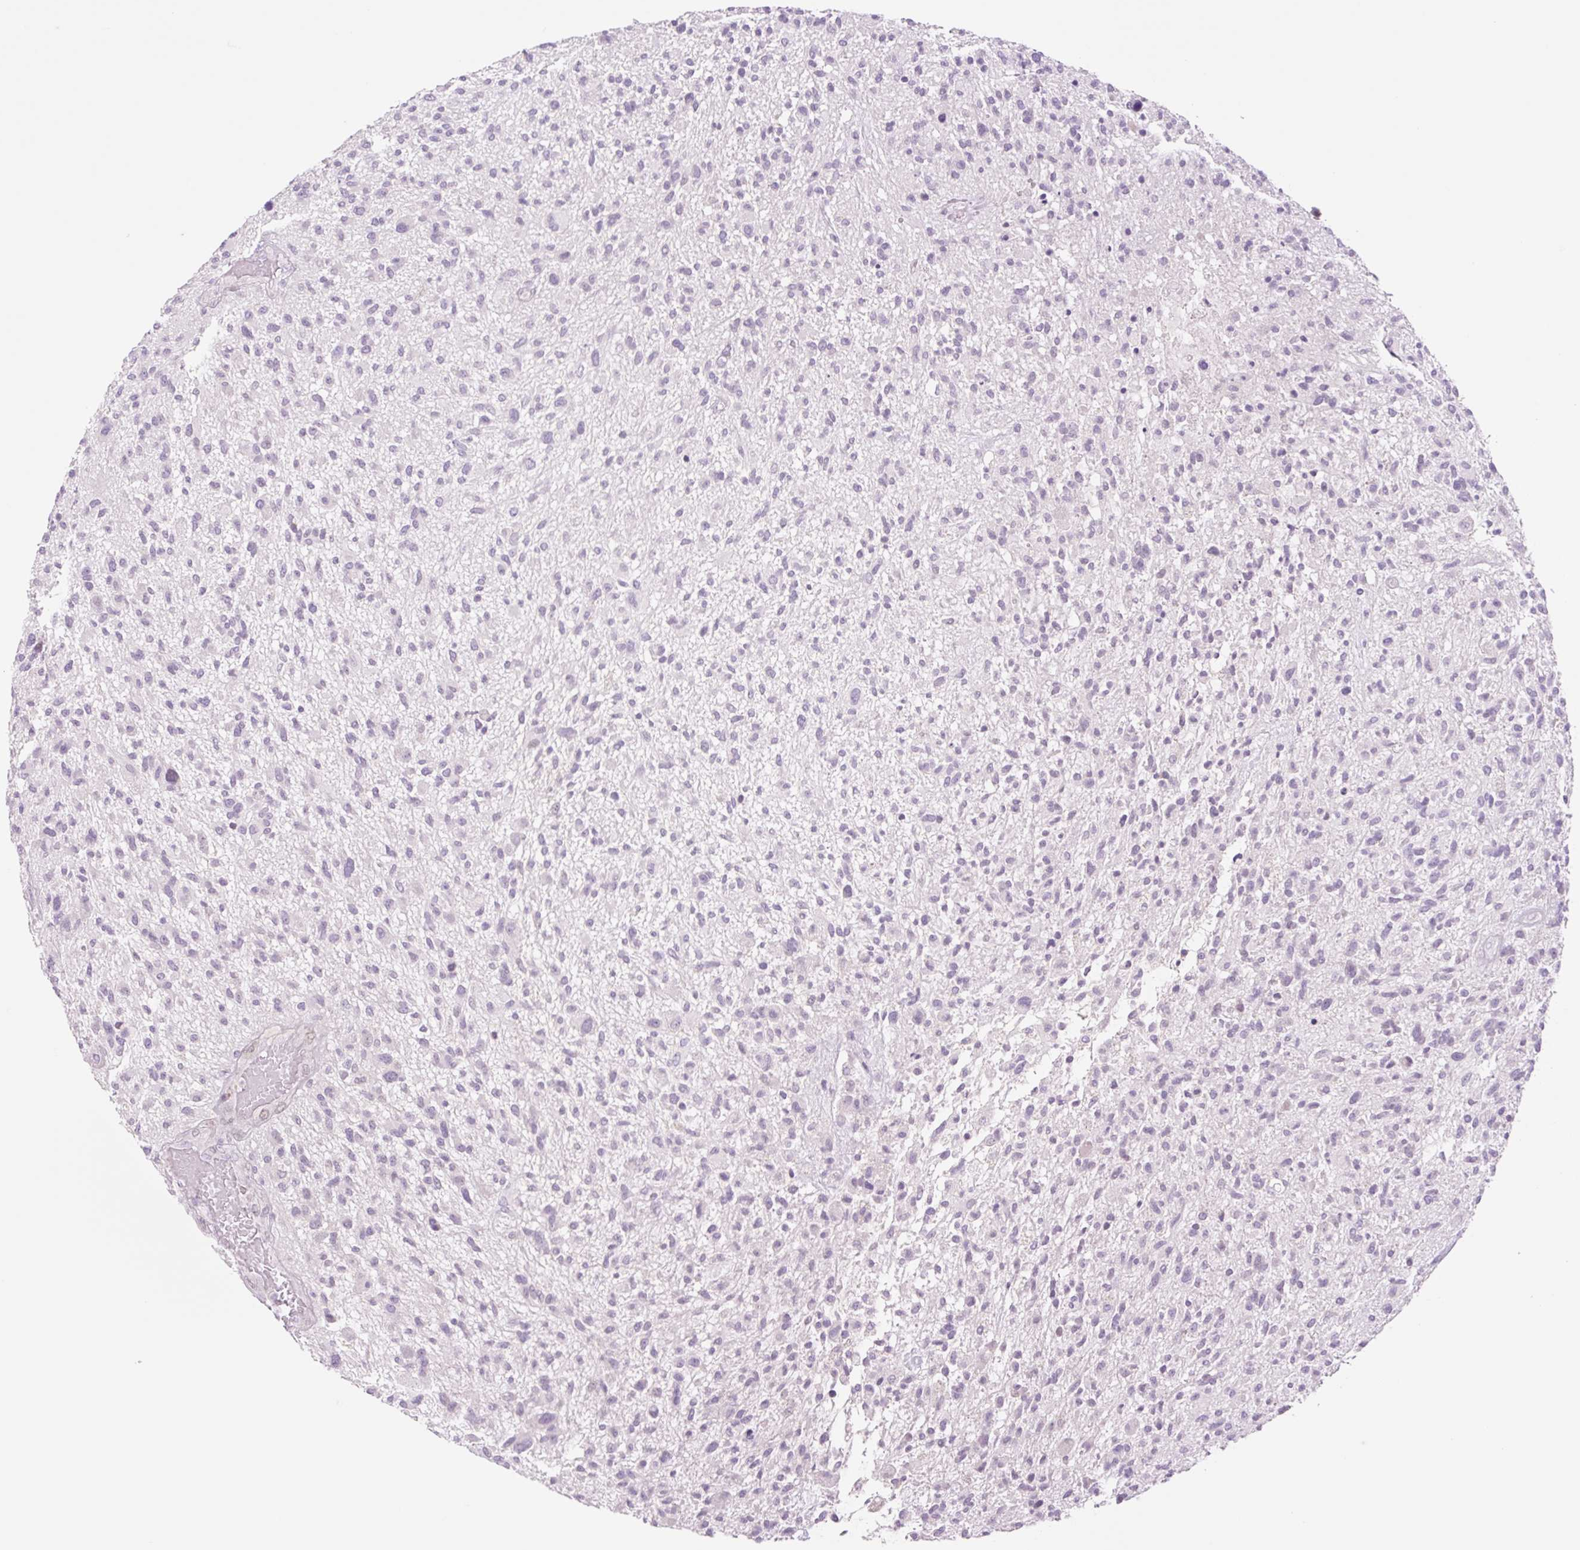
{"staining": {"intensity": "negative", "quantity": "none", "location": "none"}, "tissue": "glioma", "cell_type": "Tumor cells", "image_type": "cancer", "snomed": [{"axis": "morphology", "description": "Glioma, malignant, High grade"}, {"axis": "topography", "description": "Brain"}], "caption": "Immunohistochemistry (IHC) histopathology image of human malignant glioma (high-grade) stained for a protein (brown), which reveals no staining in tumor cells.", "gene": "TBX15", "patient": {"sex": "male", "age": 47}}